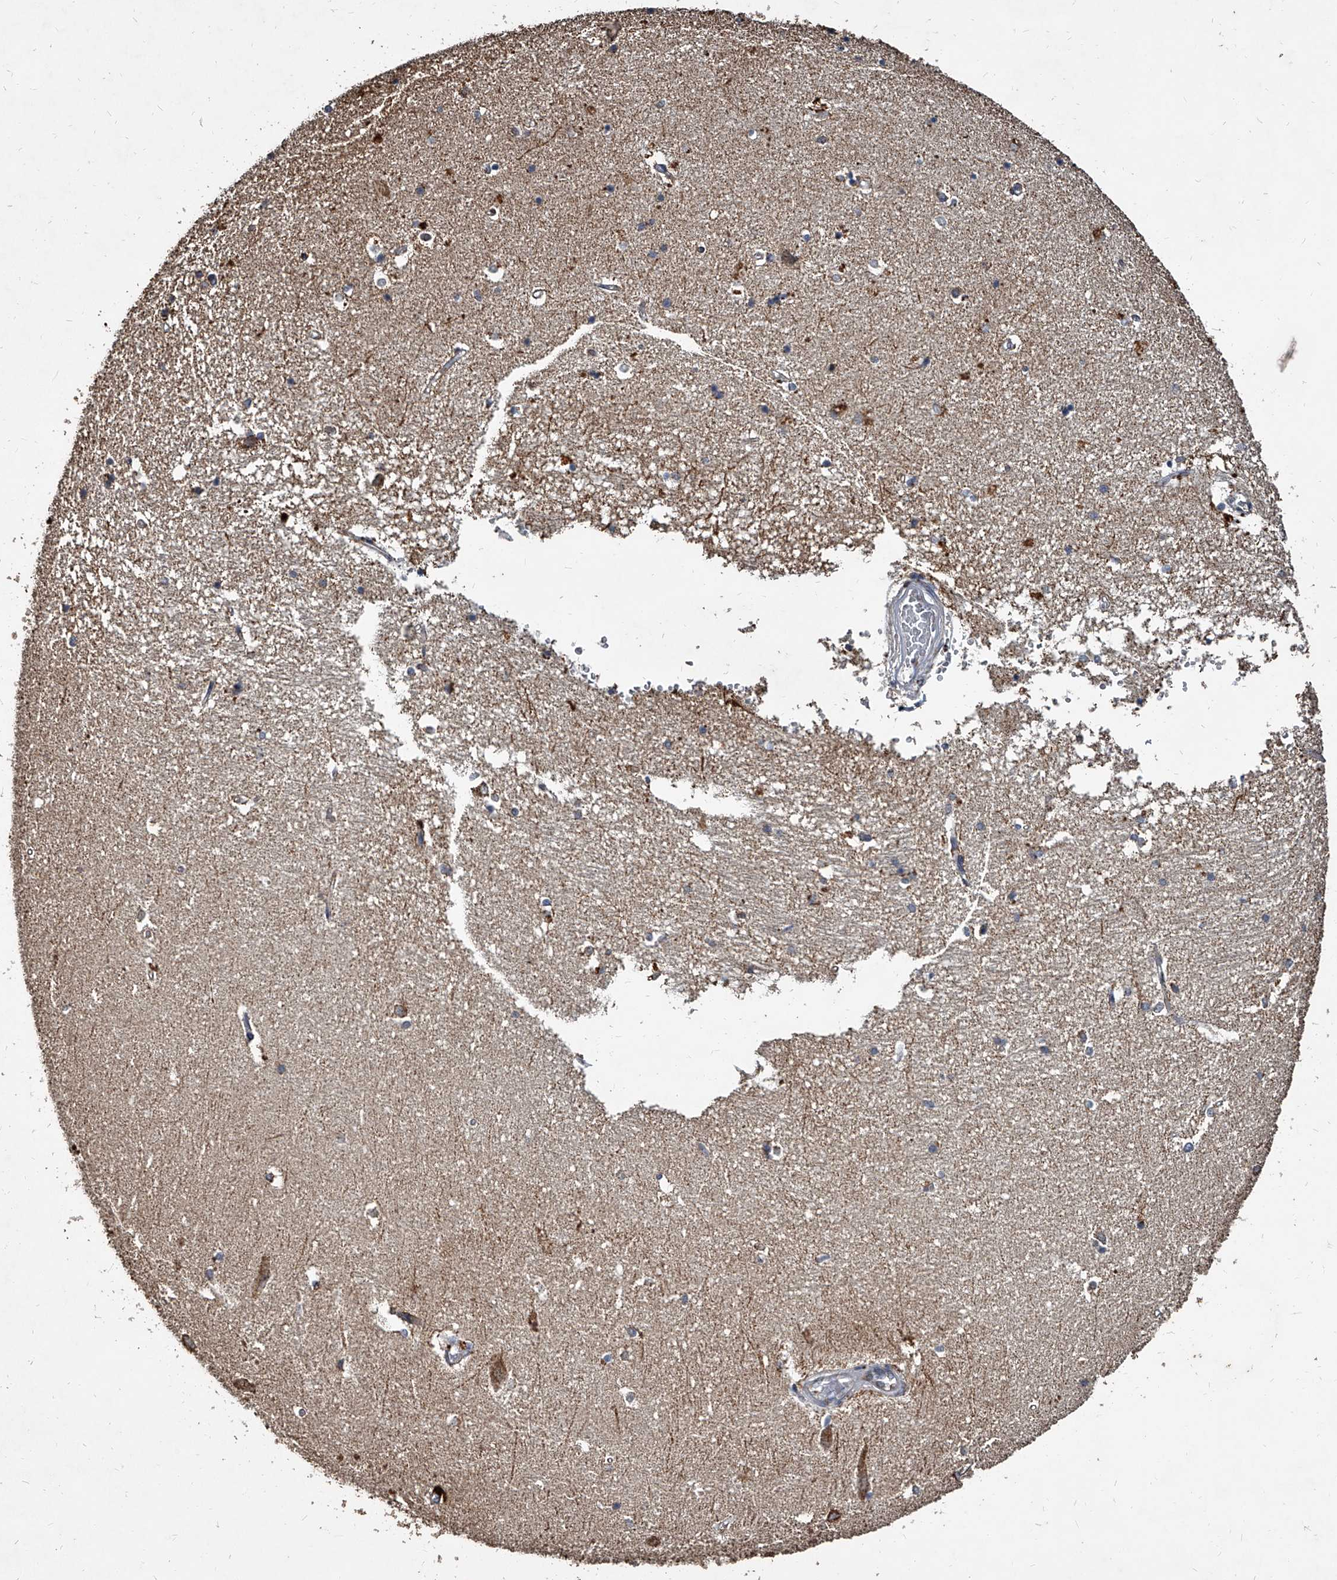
{"staining": {"intensity": "moderate", "quantity": "<25%", "location": "cytoplasmic/membranous"}, "tissue": "hippocampus", "cell_type": "Glial cells", "image_type": "normal", "snomed": [{"axis": "morphology", "description": "Normal tissue, NOS"}, {"axis": "topography", "description": "Hippocampus"}], "caption": "Protein staining of benign hippocampus exhibits moderate cytoplasmic/membranous expression in about <25% of glial cells. (DAB IHC, brown staining for protein, blue staining for nuclei).", "gene": "GPR183", "patient": {"sex": "male", "age": 45}}